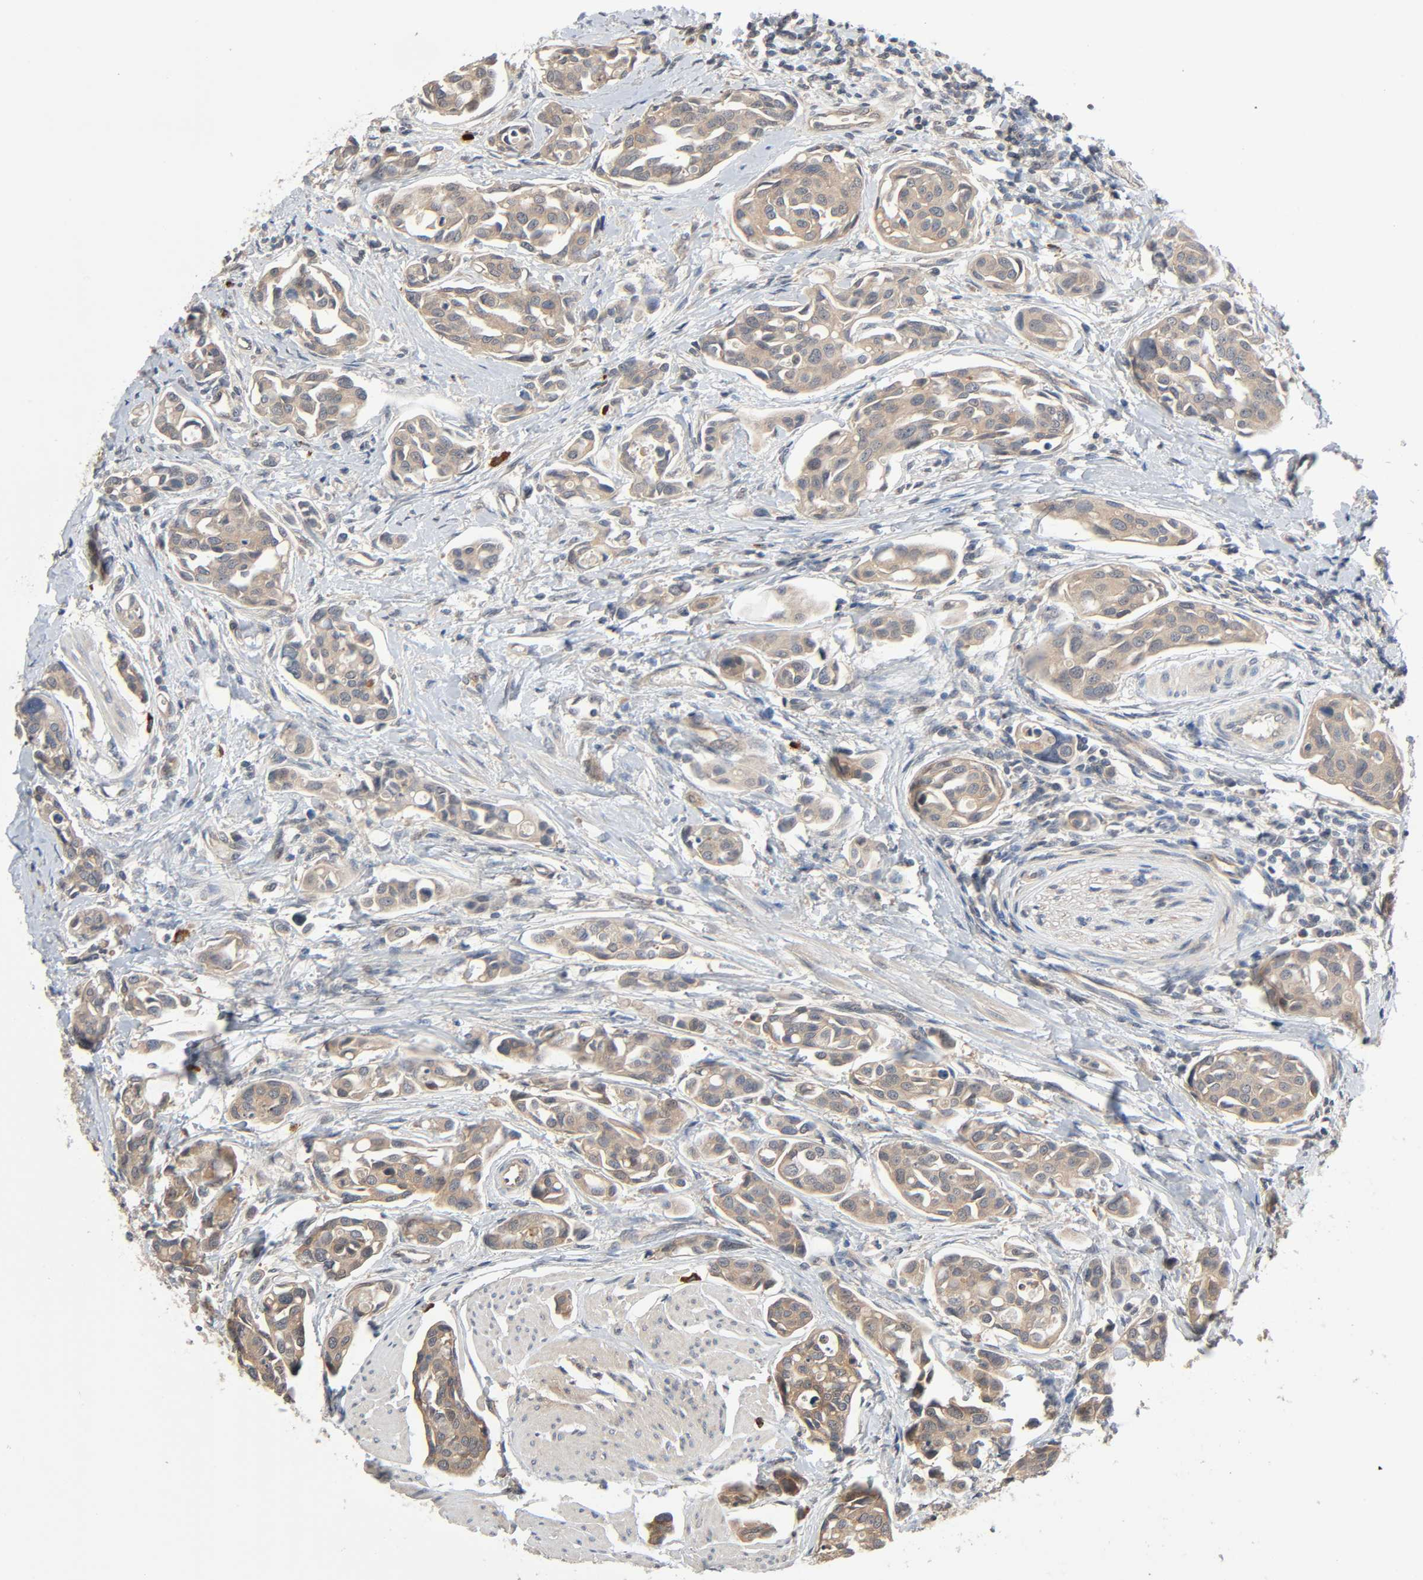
{"staining": {"intensity": "weak", "quantity": ">75%", "location": "cytoplasmic/membranous"}, "tissue": "urothelial cancer", "cell_type": "Tumor cells", "image_type": "cancer", "snomed": [{"axis": "morphology", "description": "Urothelial carcinoma, High grade"}, {"axis": "topography", "description": "Urinary bladder"}], "caption": "Immunohistochemistry photomicrograph of neoplastic tissue: urothelial cancer stained using IHC displays low levels of weak protein expression localized specifically in the cytoplasmic/membranous of tumor cells, appearing as a cytoplasmic/membranous brown color.", "gene": "PPP2R1B", "patient": {"sex": "male", "age": 78}}